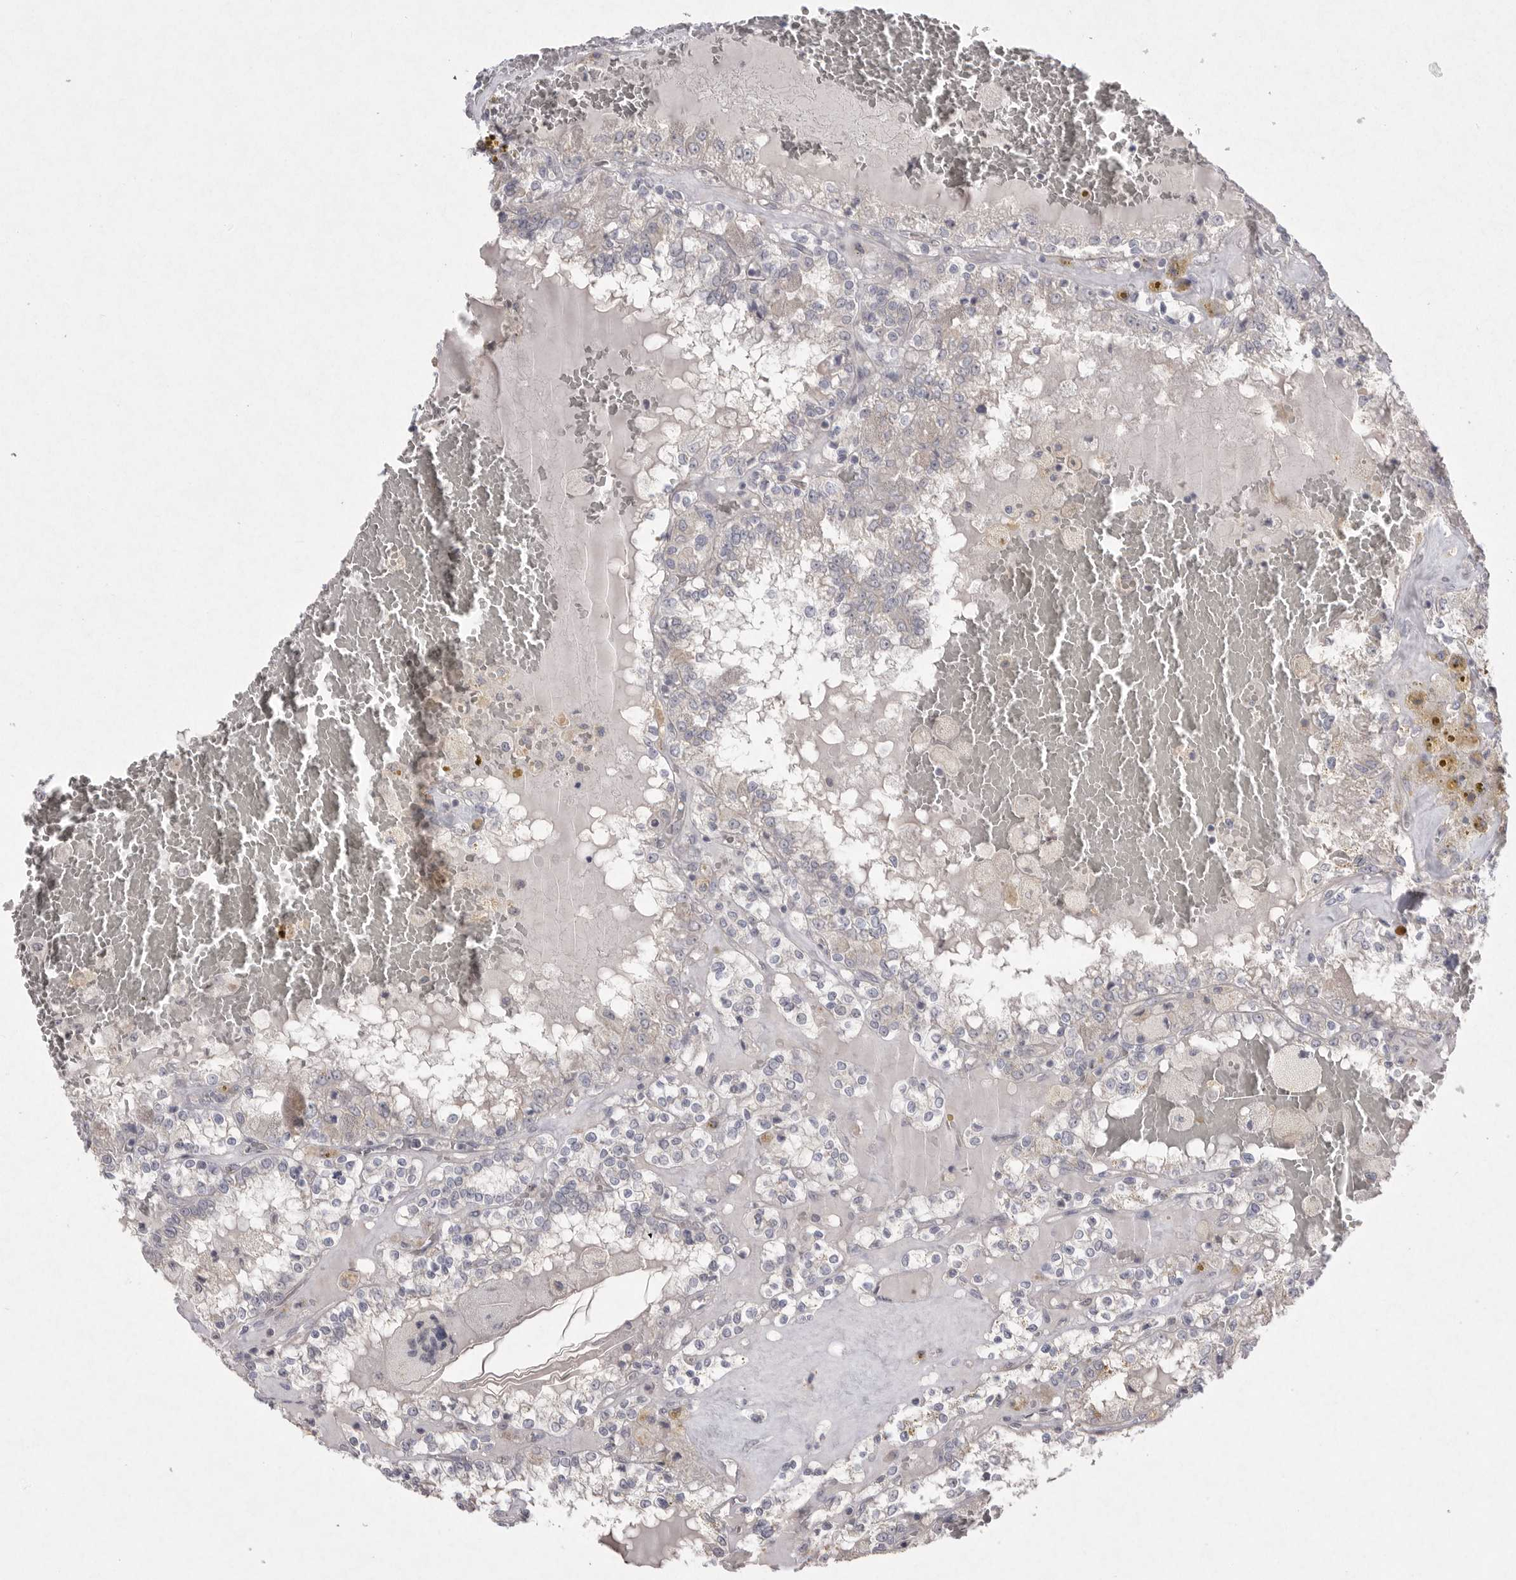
{"staining": {"intensity": "negative", "quantity": "none", "location": "none"}, "tissue": "renal cancer", "cell_type": "Tumor cells", "image_type": "cancer", "snomed": [{"axis": "morphology", "description": "Adenocarcinoma, NOS"}, {"axis": "topography", "description": "Kidney"}], "caption": "The histopathology image reveals no significant positivity in tumor cells of renal adenocarcinoma.", "gene": "VANGL2", "patient": {"sex": "female", "age": 56}}